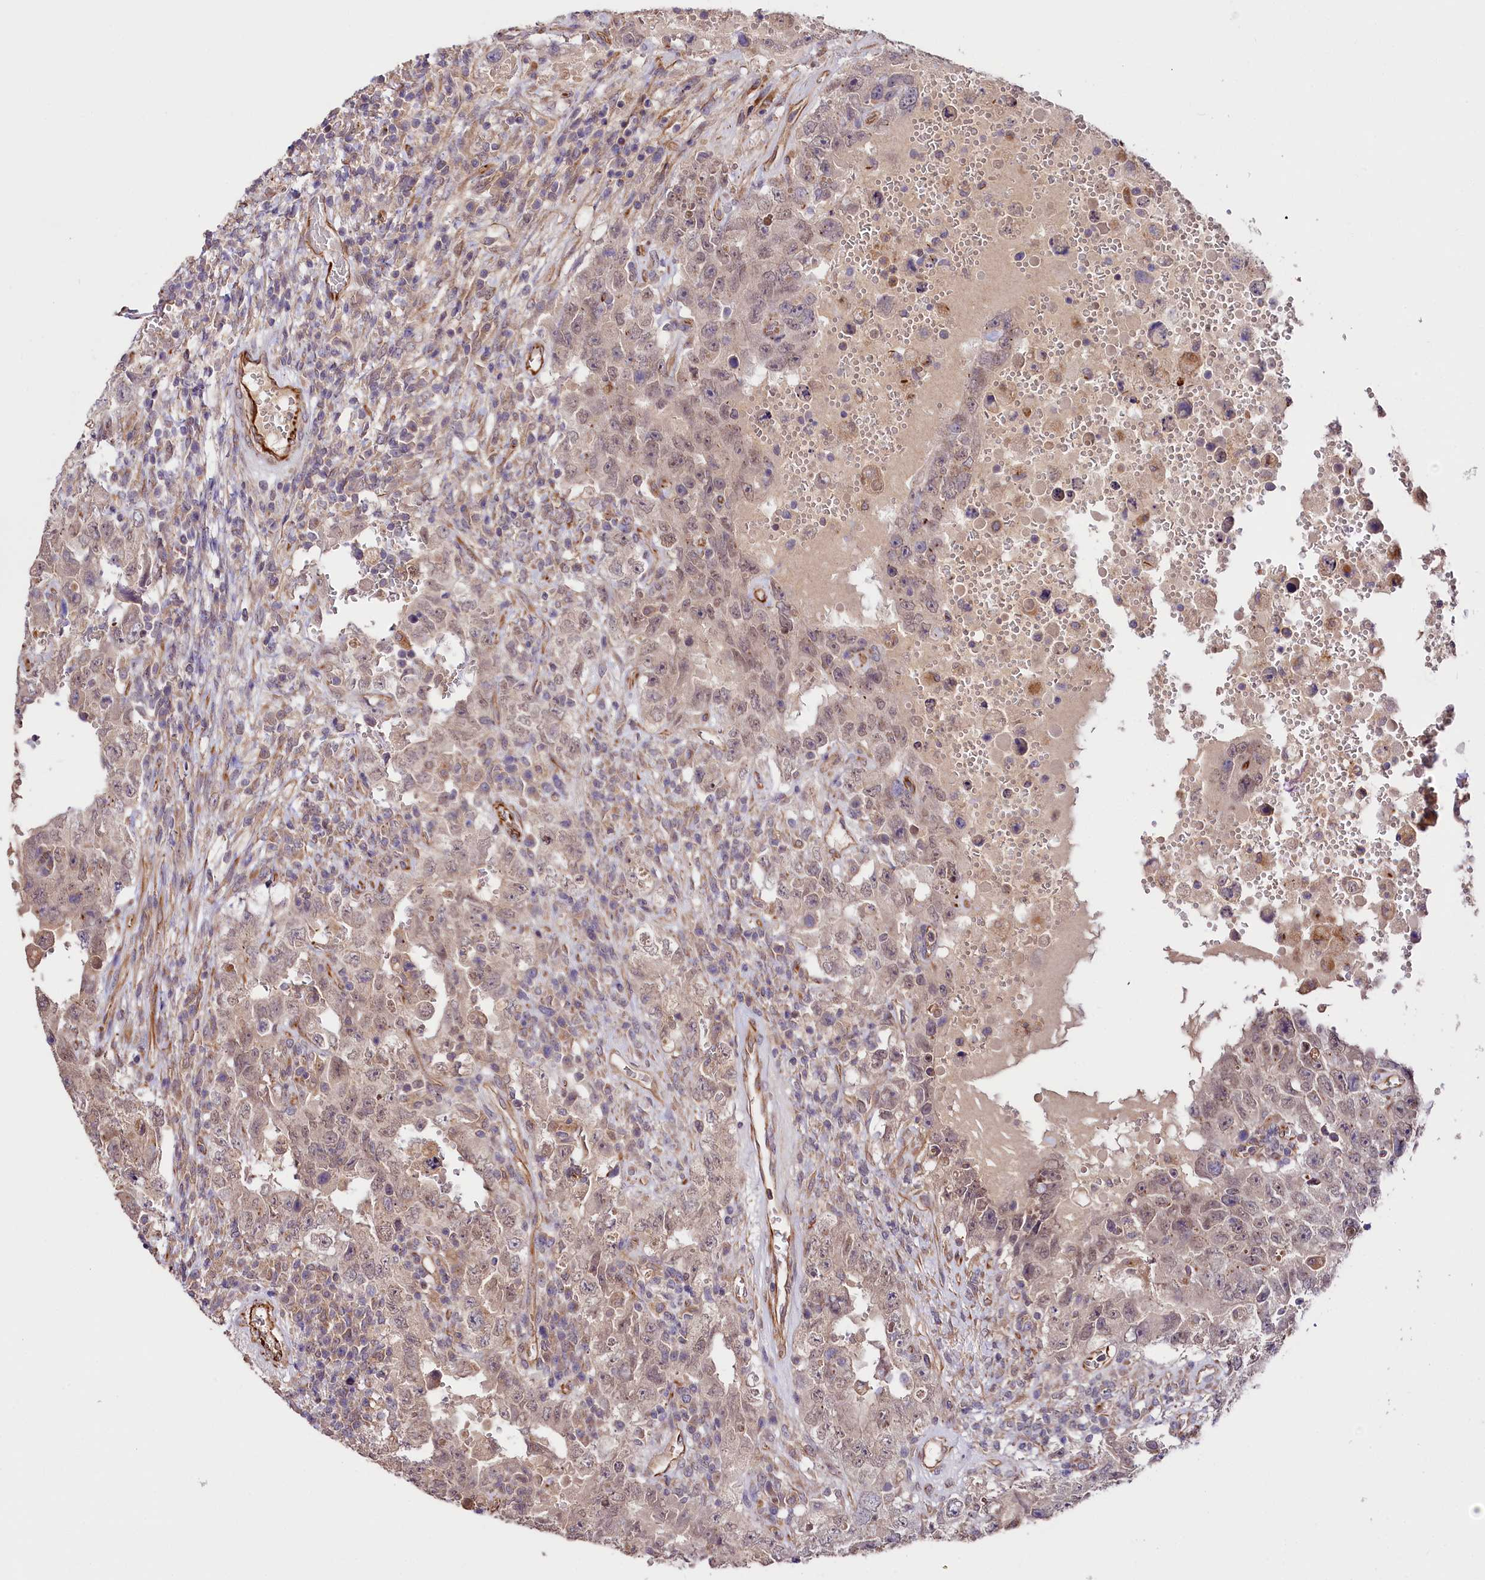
{"staining": {"intensity": "weak", "quantity": "25%-75%", "location": "nuclear"}, "tissue": "testis cancer", "cell_type": "Tumor cells", "image_type": "cancer", "snomed": [{"axis": "morphology", "description": "Carcinoma, Embryonal, NOS"}, {"axis": "topography", "description": "Testis"}], "caption": "This micrograph shows testis cancer stained with IHC to label a protein in brown. The nuclear of tumor cells show weak positivity for the protein. Nuclei are counter-stained blue.", "gene": "TTC12", "patient": {"sex": "male", "age": 26}}